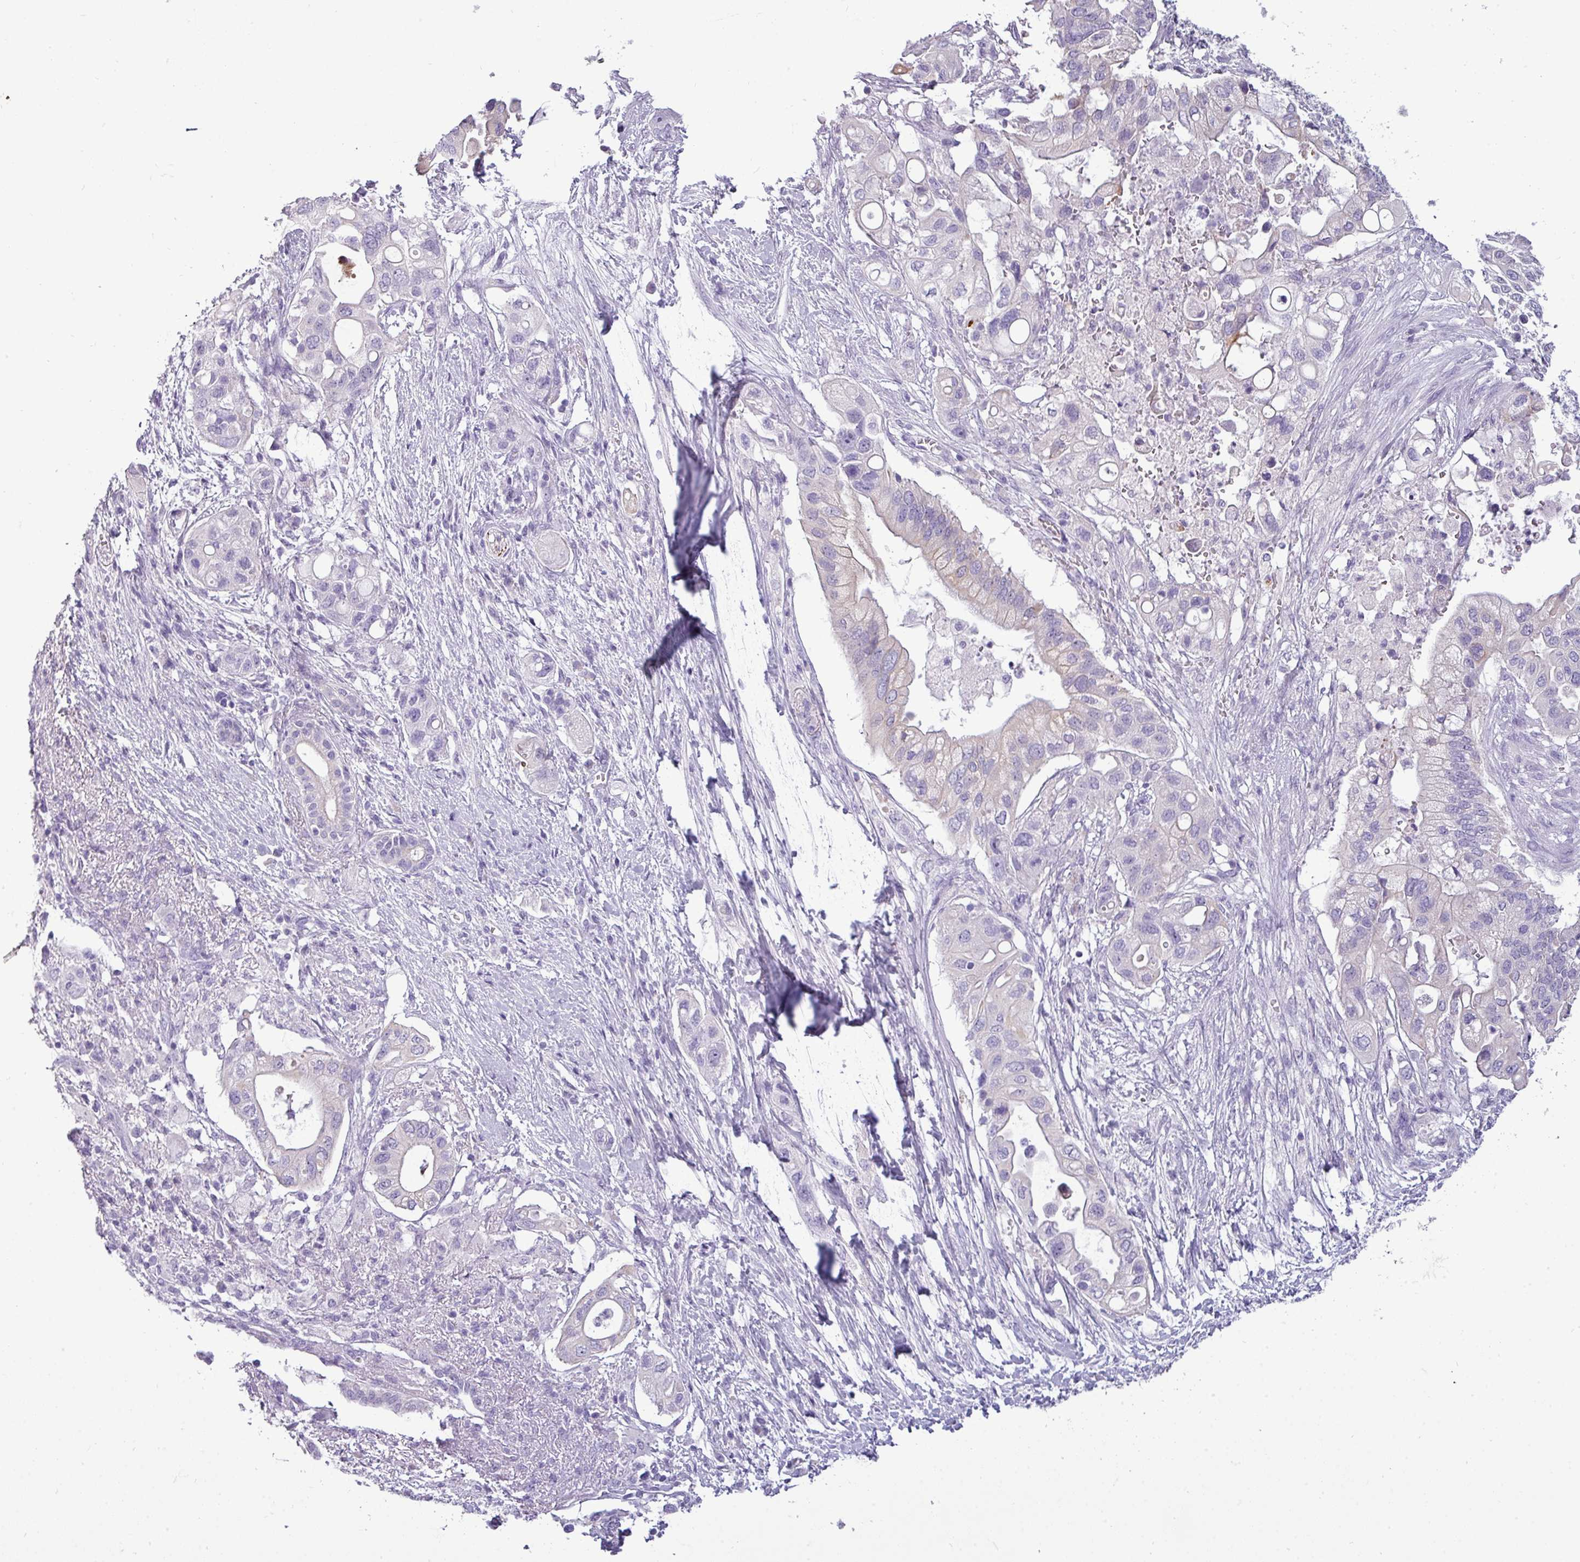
{"staining": {"intensity": "negative", "quantity": "none", "location": "none"}, "tissue": "pancreatic cancer", "cell_type": "Tumor cells", "image_type": "cancer", "snomed": [{"axis": "morphology", "description": "Adenocarcinoma, NOS"}, {"axis": "topography", "description": "Pancreas"}], "caption": "Pancreatic cancer stained for a protein using immunohistochemistry shows no expression tumor cells.", "gene": "DNAAF9", "patient": {"sex": "female", "age": 72}}